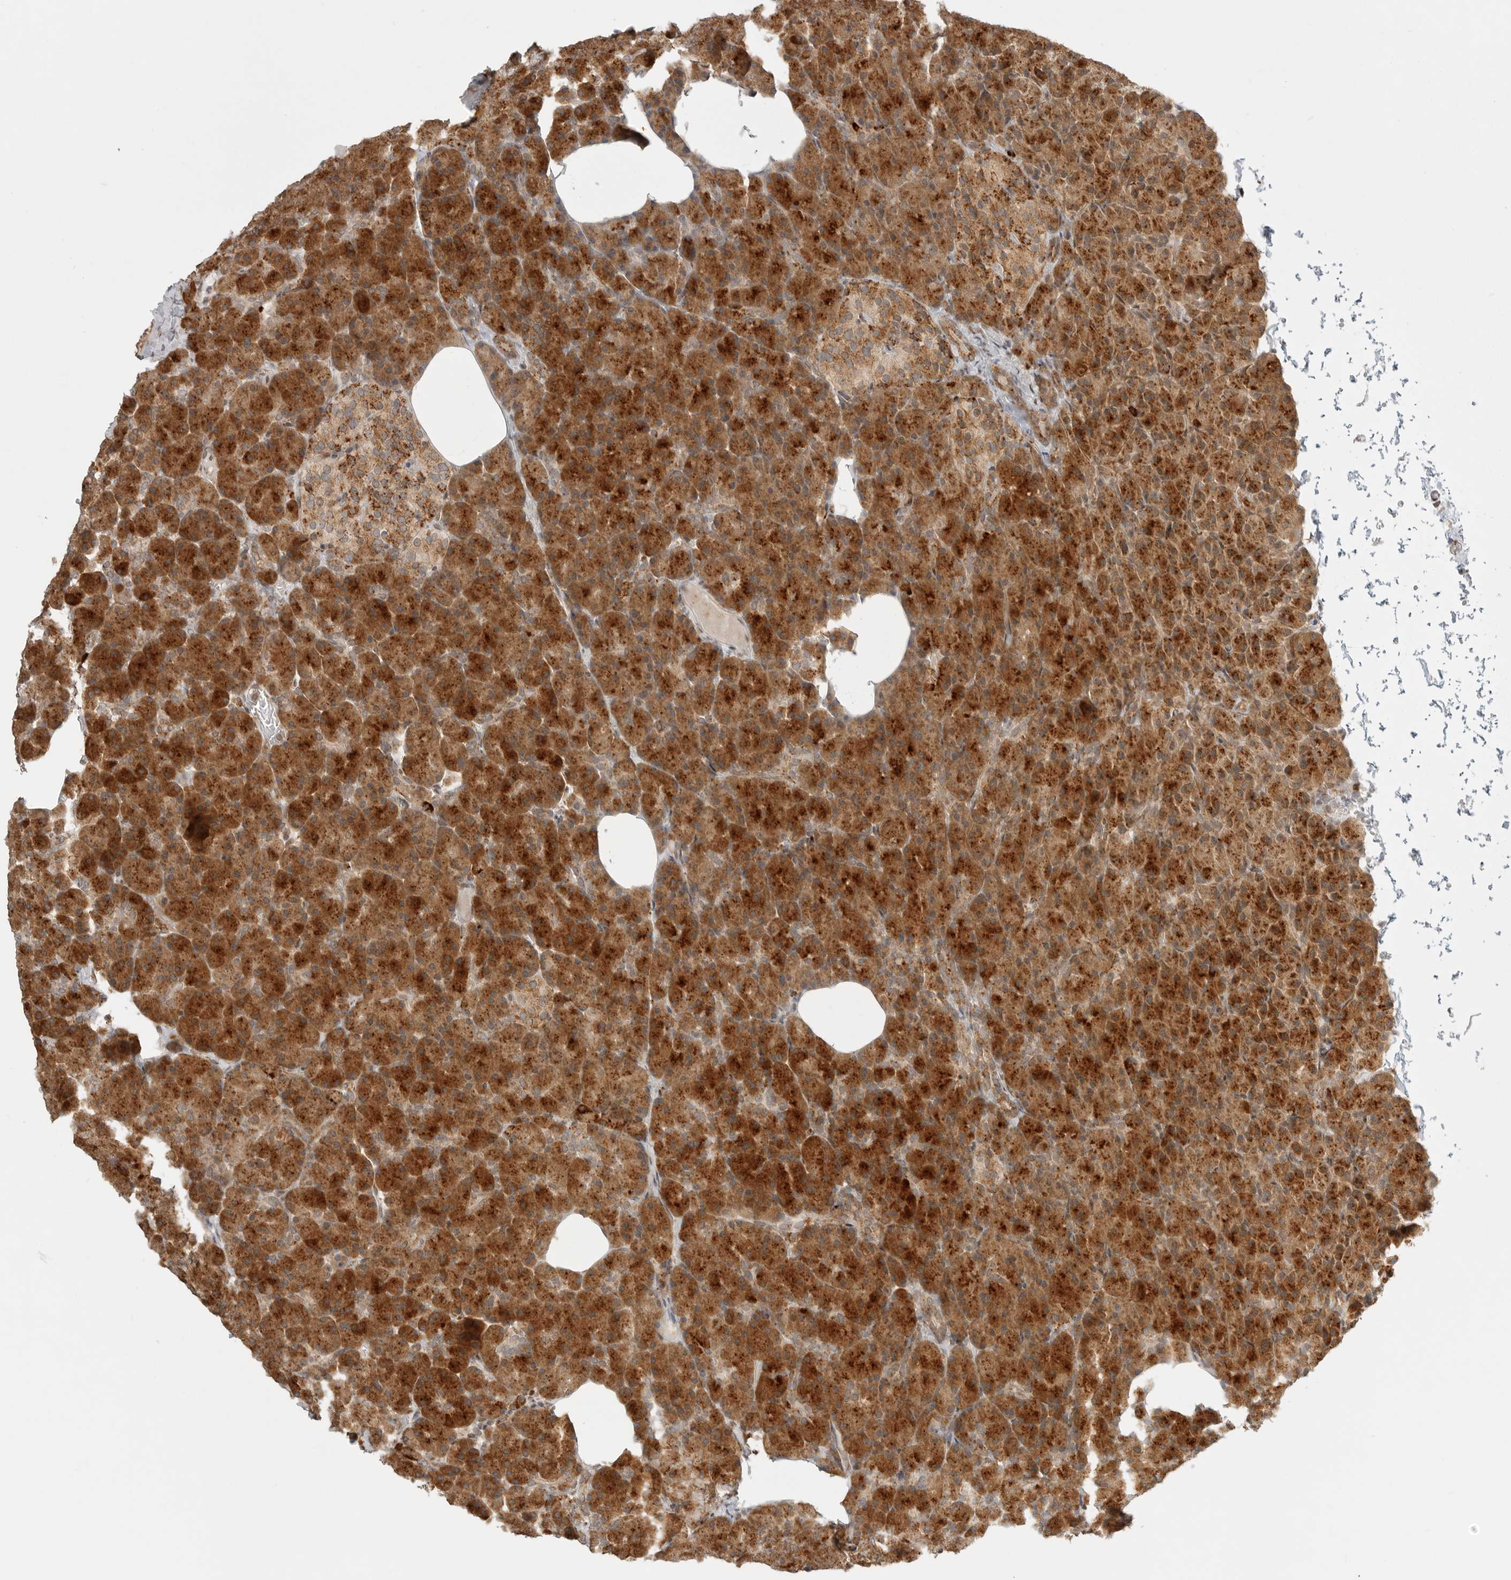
{"staining": {"intensity": "strong", "quantity": ">75%", "location": "cytoplasmic/membranous"}, "tissue": "pancreas", "cell_type": "Exocrine glandular cells", "image_type": "normal", "snomed": [{"axis": "morphology", "description": "Normal tissue, NOS"}, {"axis": "topography", "description": "Pancreas"}], "caption": "Immunohistochemistry micrograph of benign pancreas stained for a protein (brown), which demonstrates high levels of strong cytoplasmic/membranous expression in approximately >75% of exocrine glandular cells.", "gene": "IDUA", "patient": {"sex": "female", "age": 43}}